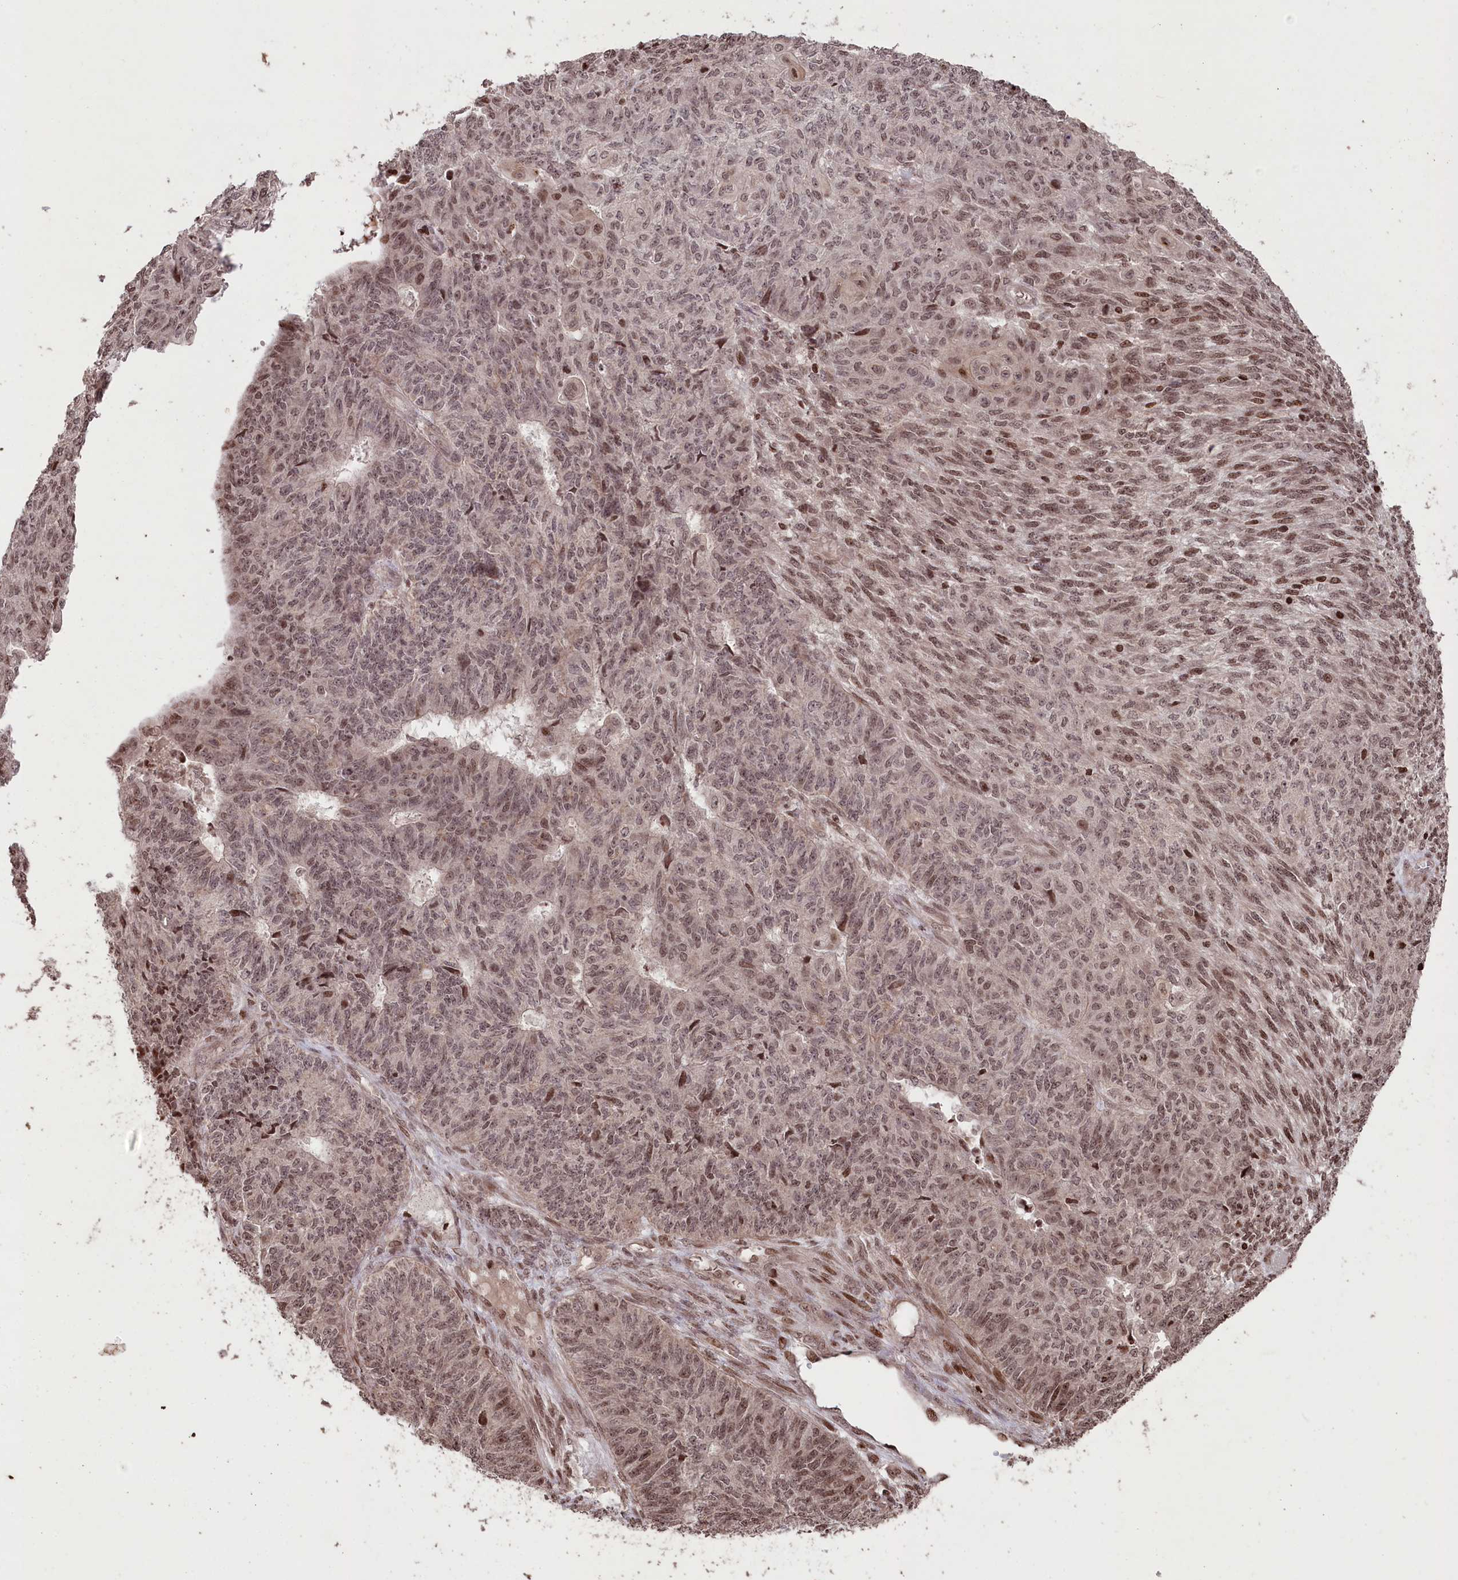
{"staining": {"intensity": "moderate", "quantity": ">75%", "location": "nuclear"}, "tissue": "endometrial cancer", "cell_type": "Tumor cells", "image_type": "cancer", "snomed": [{"axis": "morphology", "description": "Adenocarcinoma, NOS"}, {"axis": "topography", "description": "Endometrium"}], "caption": "Human endometrial cancer (adenocarcinoma) stained with a brown dye demonstrates moderate nuclear positive positivity in about >75% of tumor cells.", "gene": "CCSER2", "patient": {"sex": "female", "age": 32}}